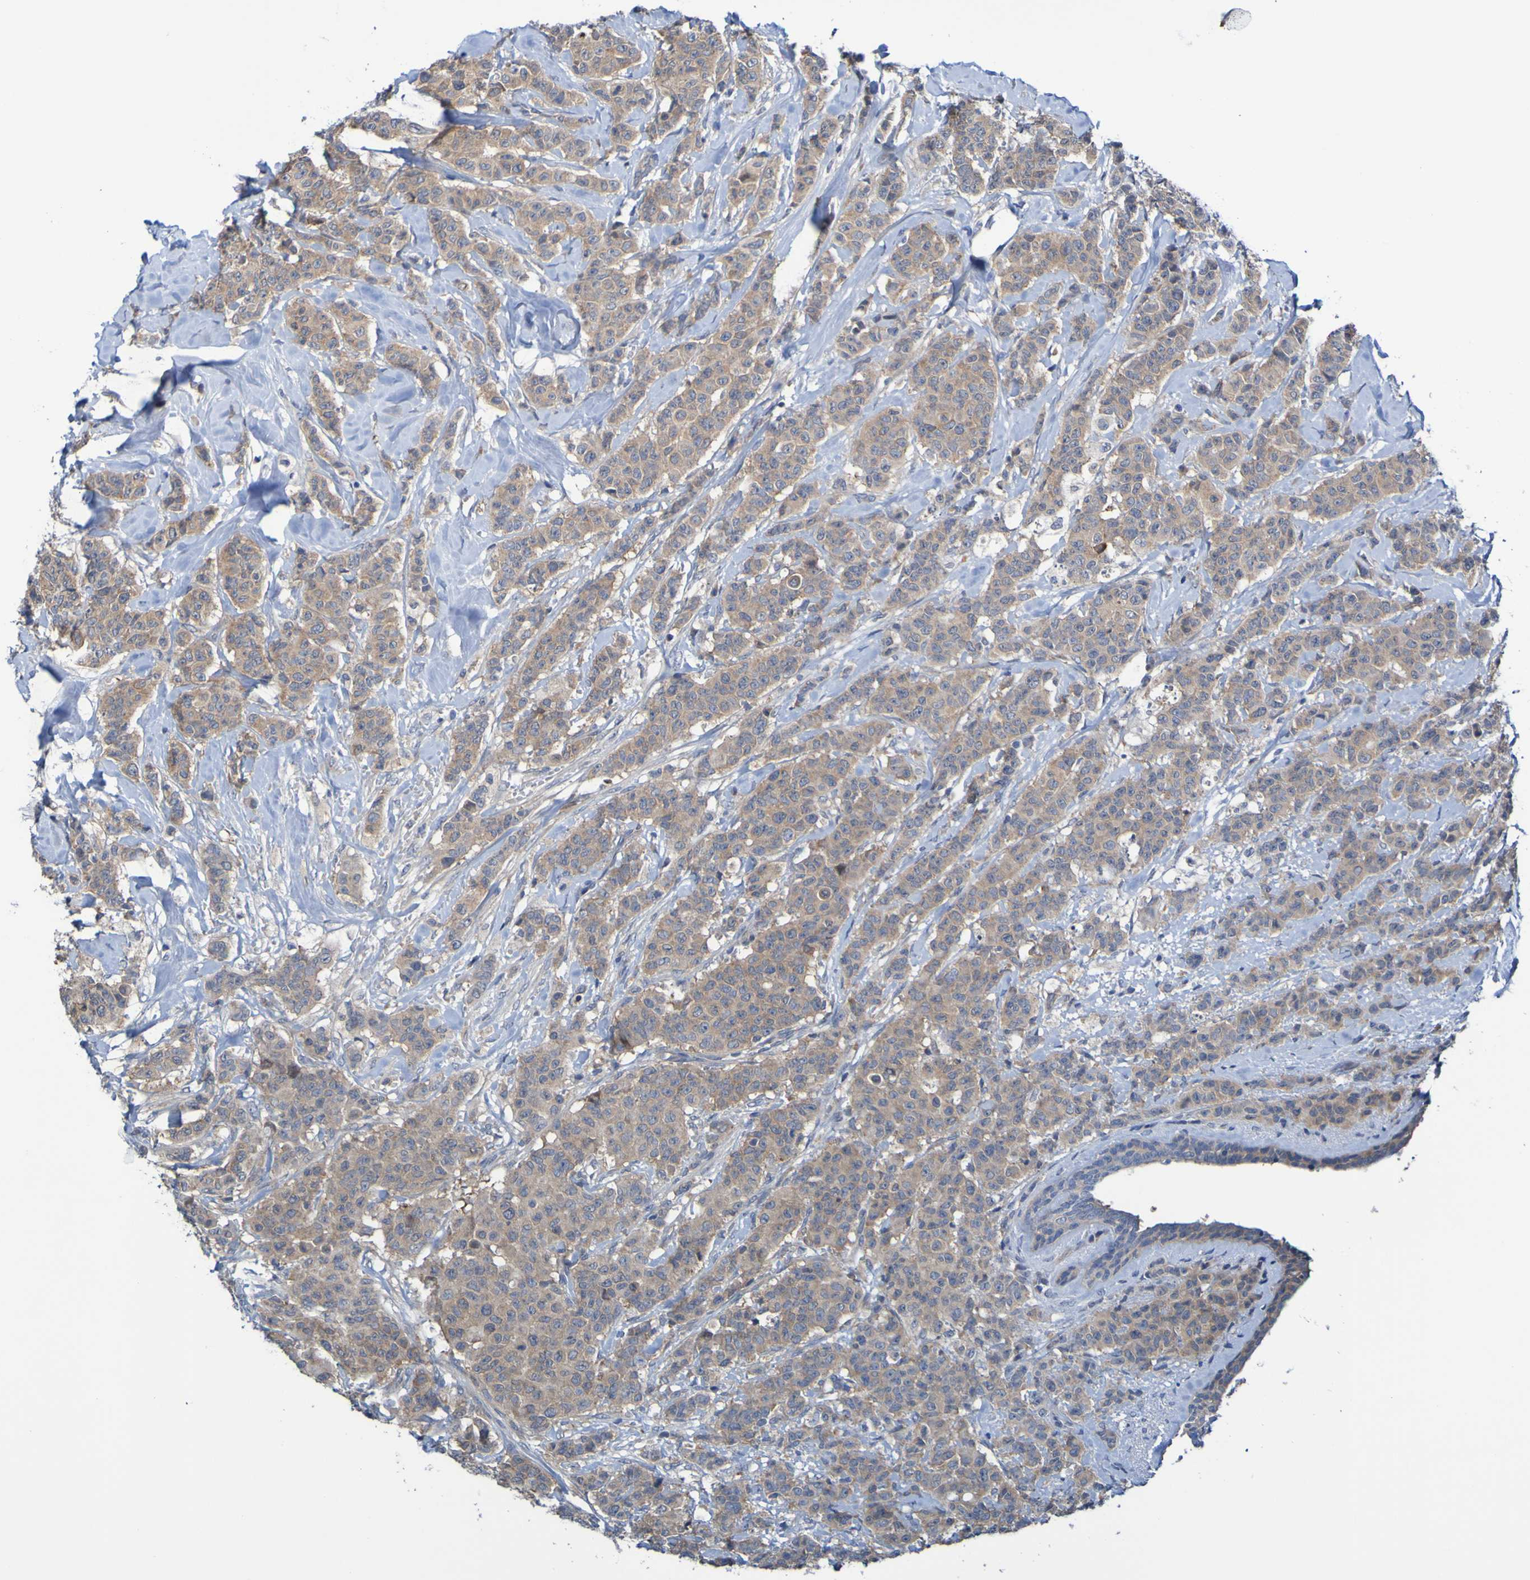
{"staining": {"intensity": "moderate", "quantity": ">75%", "location": "cytoplasmic/membranous"}, "tissue": "breast cancer", "cell_type": "Tumor cells", "image_type": "cancer", "snomed": [{"axis": "morphology", "description": "Normal tissue, NOS"}, {"axis": "morphology", "description": "Duct carcinoma"}, {"axis": "topography", "description": "Breast"}], "caption": "Intraductal carcinoma (breast) stained with a protein marker shows moderate staining in tumor cells.", "gene": "SDK1", "patient": {"sex": "female", "age": 40}}